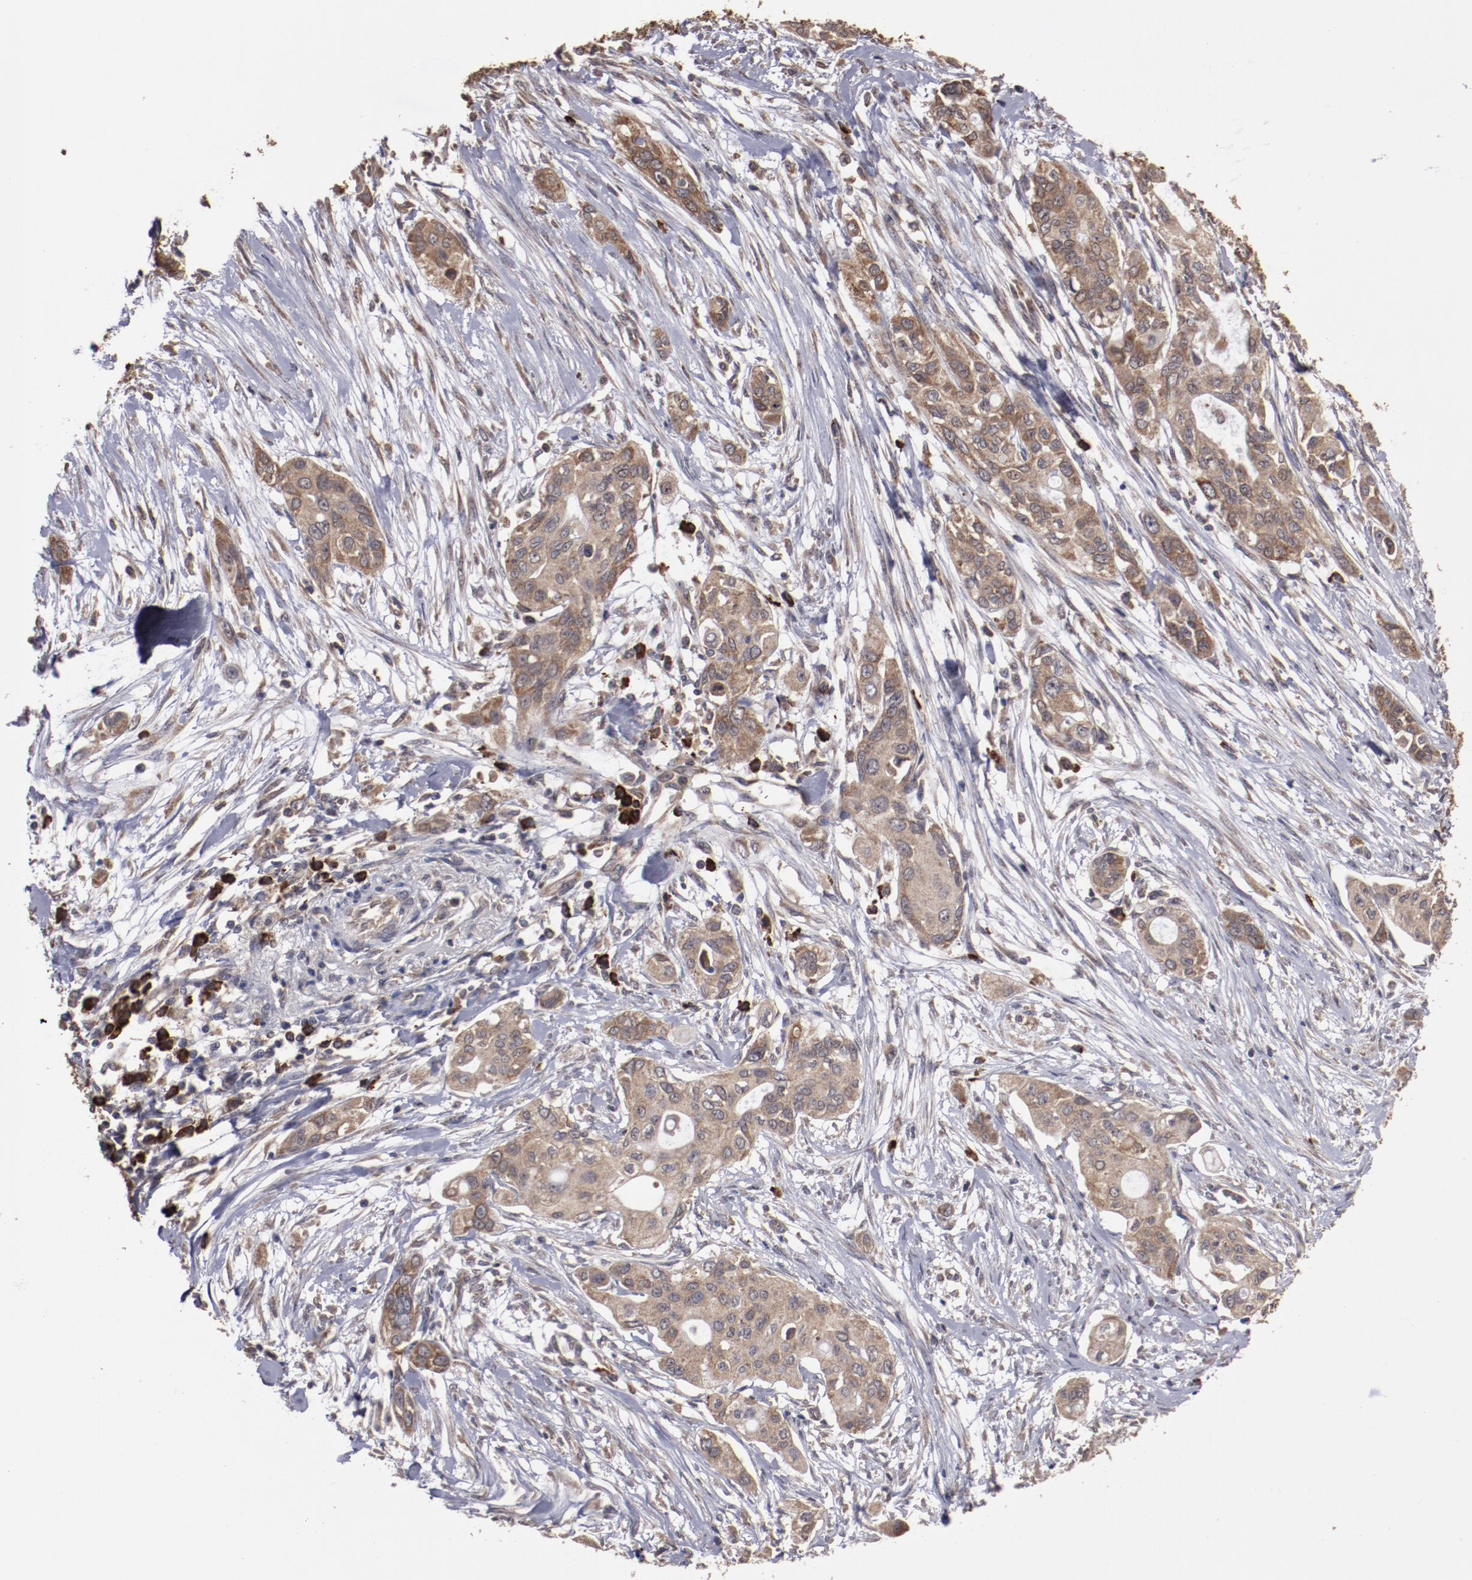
{"staining": {"intensity": "moderate", "quantity": ">75%", "location": "cytoplasmic/membranous"}, "tissue": "pancreatic cancer", "cell_type": "Tumor cells", "image_type": "cancer", "snomed": [{"axis": "morphology", "description": "Adenocarcinoma, NOS"}, {"axis": "topography", "description": "Pancreas"}], "caption": "Moderate cytoplasmic/membranous protein expression is identified in about >75% of tumor cells in pancreatic cancer (adenocarcinoma).", "gene": "RPS4Y1", "patient": {"sex": "female", "age": 60}}